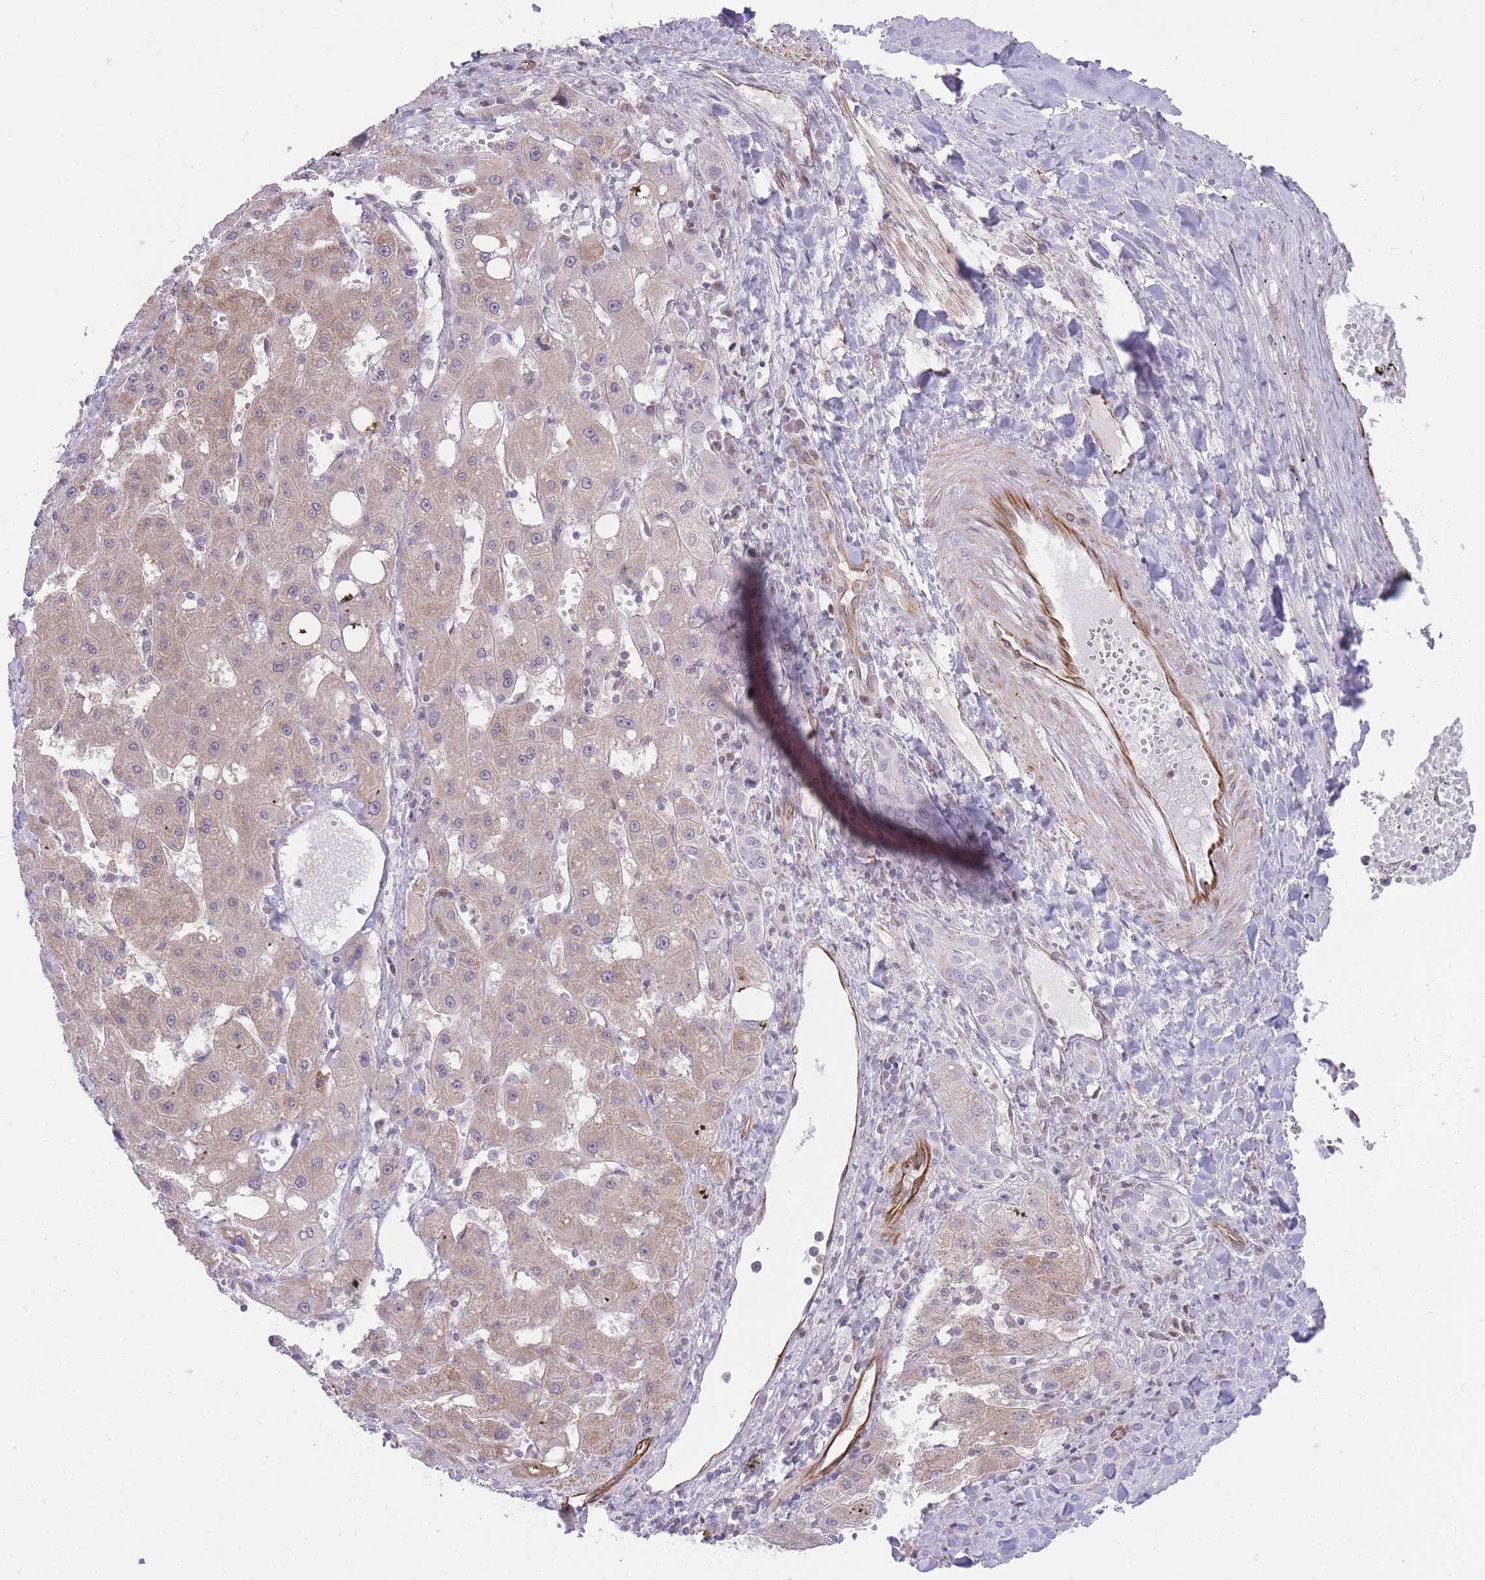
{"staining": {"intensity": "weak", "quantity": ">75%", "location": "cytoplasmic/membranous"}, "tissue": "liver cancer", "cell_type": "Tumor cells", "image_type": "cancer", "snomed": [{"axis": "morphology", "description": "Carcinoma, Hepatocellular, NOS"}, {"axis": "topography", "description": "Liver"}], "caption": "Liver cancer (hepatocellular carcinoma) stained for a protein demonstrates weak cytoplasmic/membranous positivity in tumor cells.", "gene": "ELL", "patient": {"sex": "male", "age": 72}}